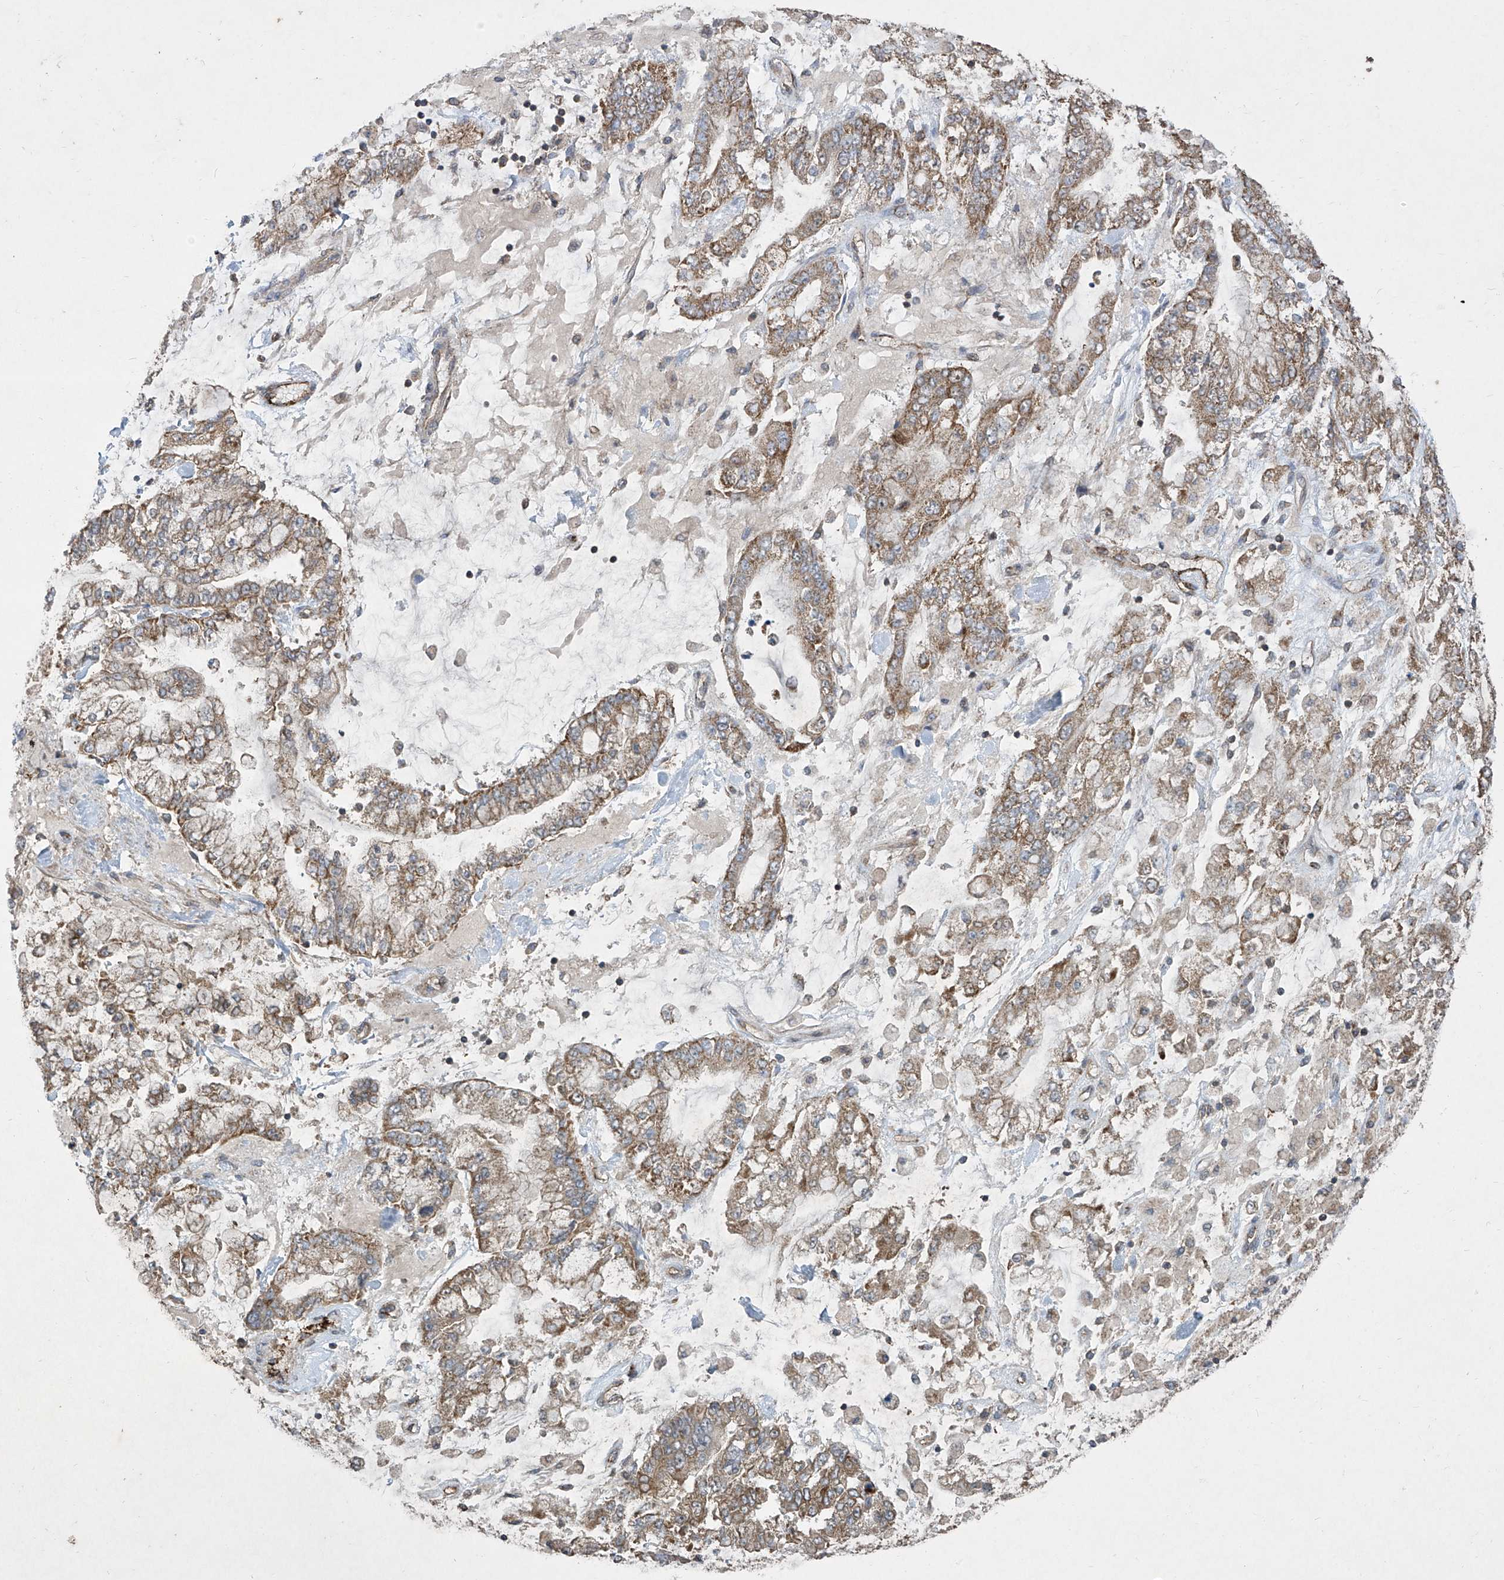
{"staining": {"intensity": "moderate", "quantity": ">75%", "location": "cytoplasmic/membranous"}, "tissue": "stomach cancer", "cell_type": "Tumor cells", "image_type": "cancer", "snomed": [{"axis": "morphology", "description": "Normal tissue, NOS"}, {"axis": "morphology", "description": "Adenocarcinoma, NOS"}, {"axis": "topography", "description": "Stomach, upper"}, {"axis": "topography", "description": "Stomach"}], "caption": "Protein expression analysis of human stomach cancer (adenocarcinoma) reveals moderate cytoplasmic/membranous staining in approximately >75% of tumor cells.", "gene": "UQCC1", "patient": {"sex": "male", "age": 76}}